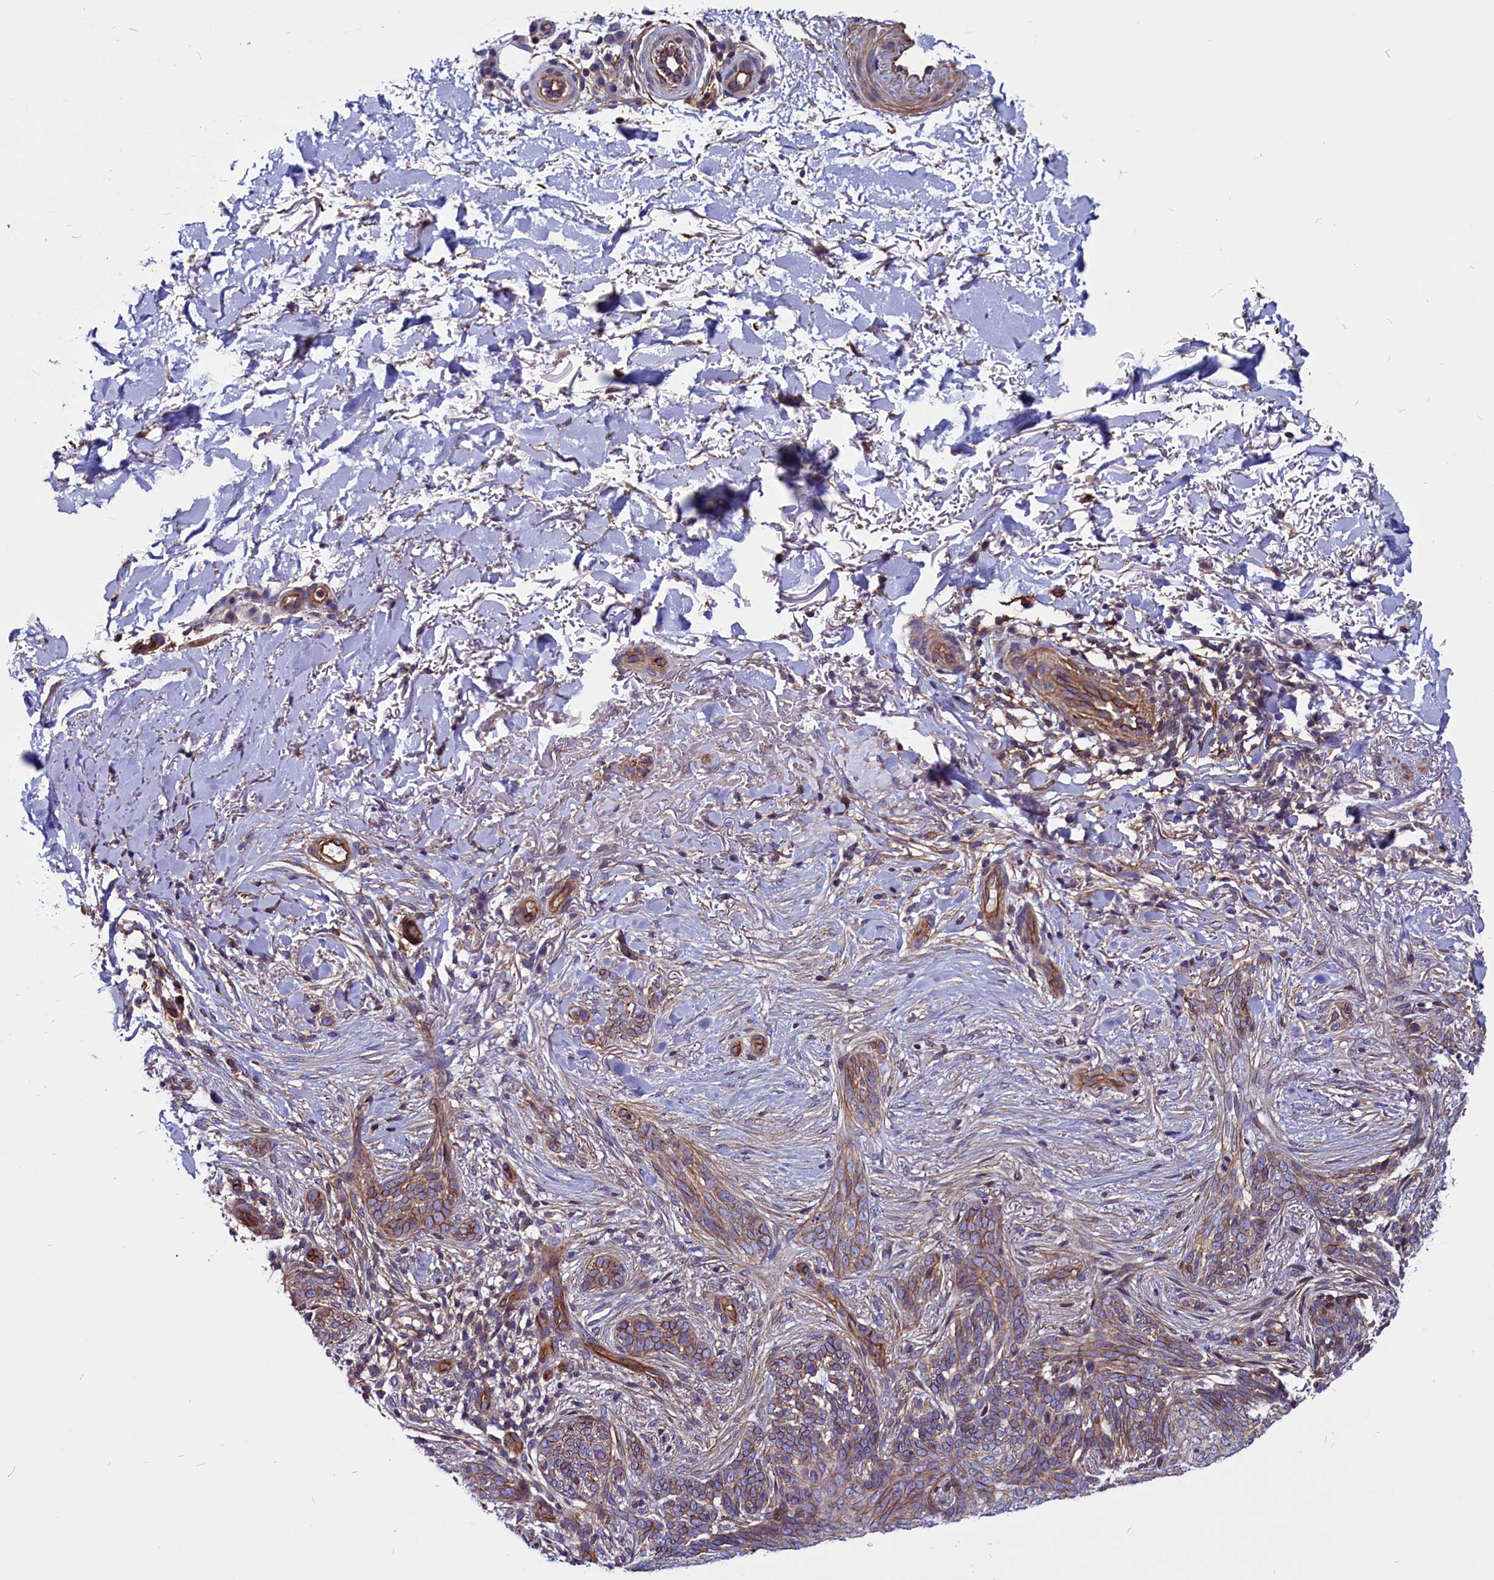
{"staining": {"intensity": "moderate", "quantity": "25%-75%", "location": "cytoplasmic/membranous"}, "tissue": "skin cancer", "cell_type": "Tumor cells", "image_type": "cancer", "snomed": [{"axis": "morphology", "description": "Normal tissue, NOS"}, {"axis": "morphology", "description": "Basal cell carcinoma"}, {"axis": "topography", "description": "Skin"}], "caption": "Moderate cytoplasmic/membranous expression is identified in about 25%-75% of tumor cells in skin basal cell carcinoma.", "gene": "ZNF749", "patient": {"sex": "female", "age": 67}}